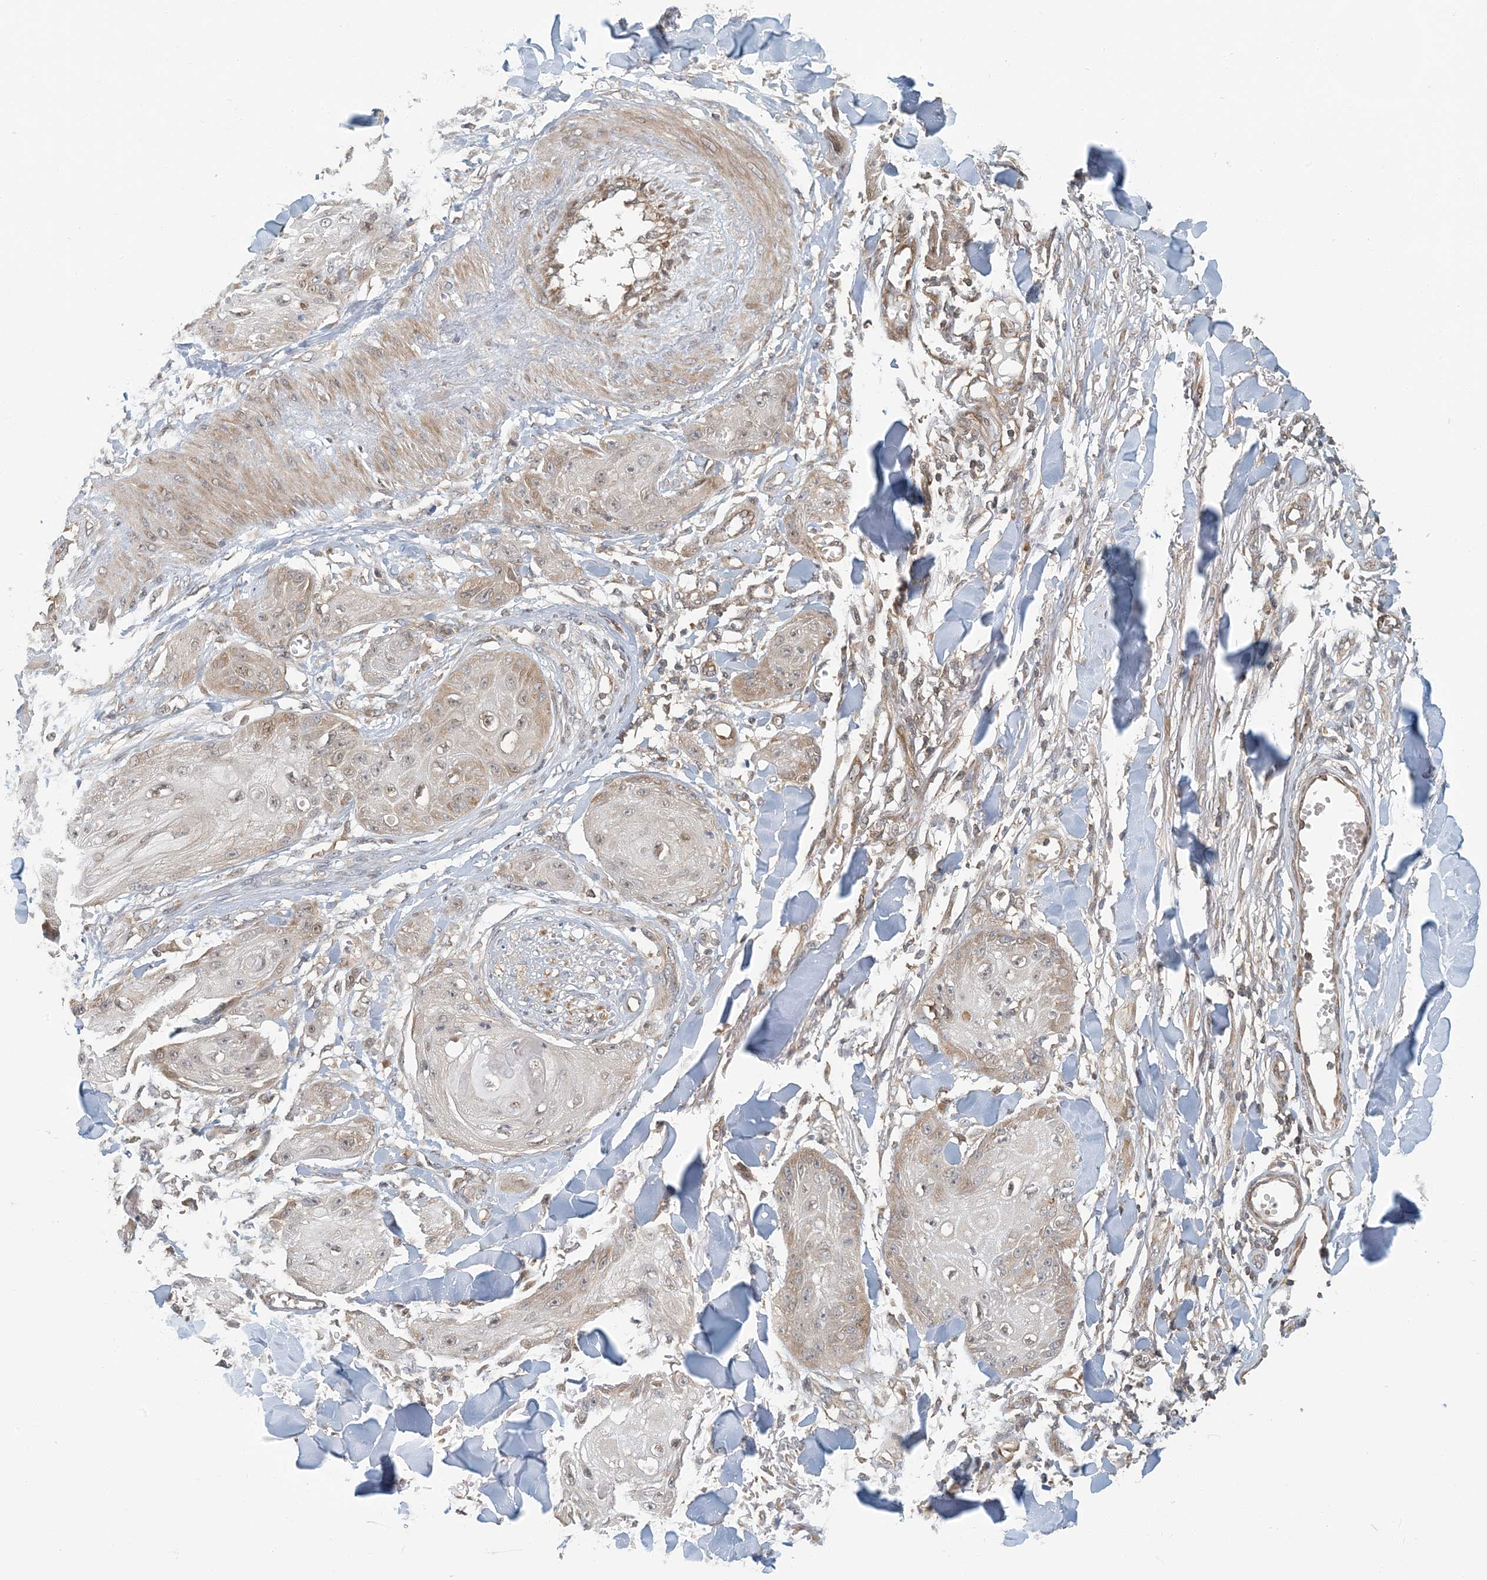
{"staining": {"intensity": "weak", "quantity": "25%-75%", "location": "cytoplasmic/membranous"}, "tissue": "skin cancer", "cell_type": "Tumor cells", "image_type": "cancer", "snomed": [{"axis": "morphology", "description": "Squamous cell carcinoma, NOS"}, {"axis": "topography", "description": "Skin"}], "caption": "The photomicrograph displays immunohistochemical staining of skin squamous cell carcinoma. There is weak cytoplasmic/membranous expression is appreciated in about 25%-75% of tumor cells. The staining was performed using DAB to visualize the protein expression in brown, while the nuclei were stained in blue with hematoxylin (Magnification: 20x).", "gene": "ATP13A2", "patient": {"sex": "male", "age": 74}}